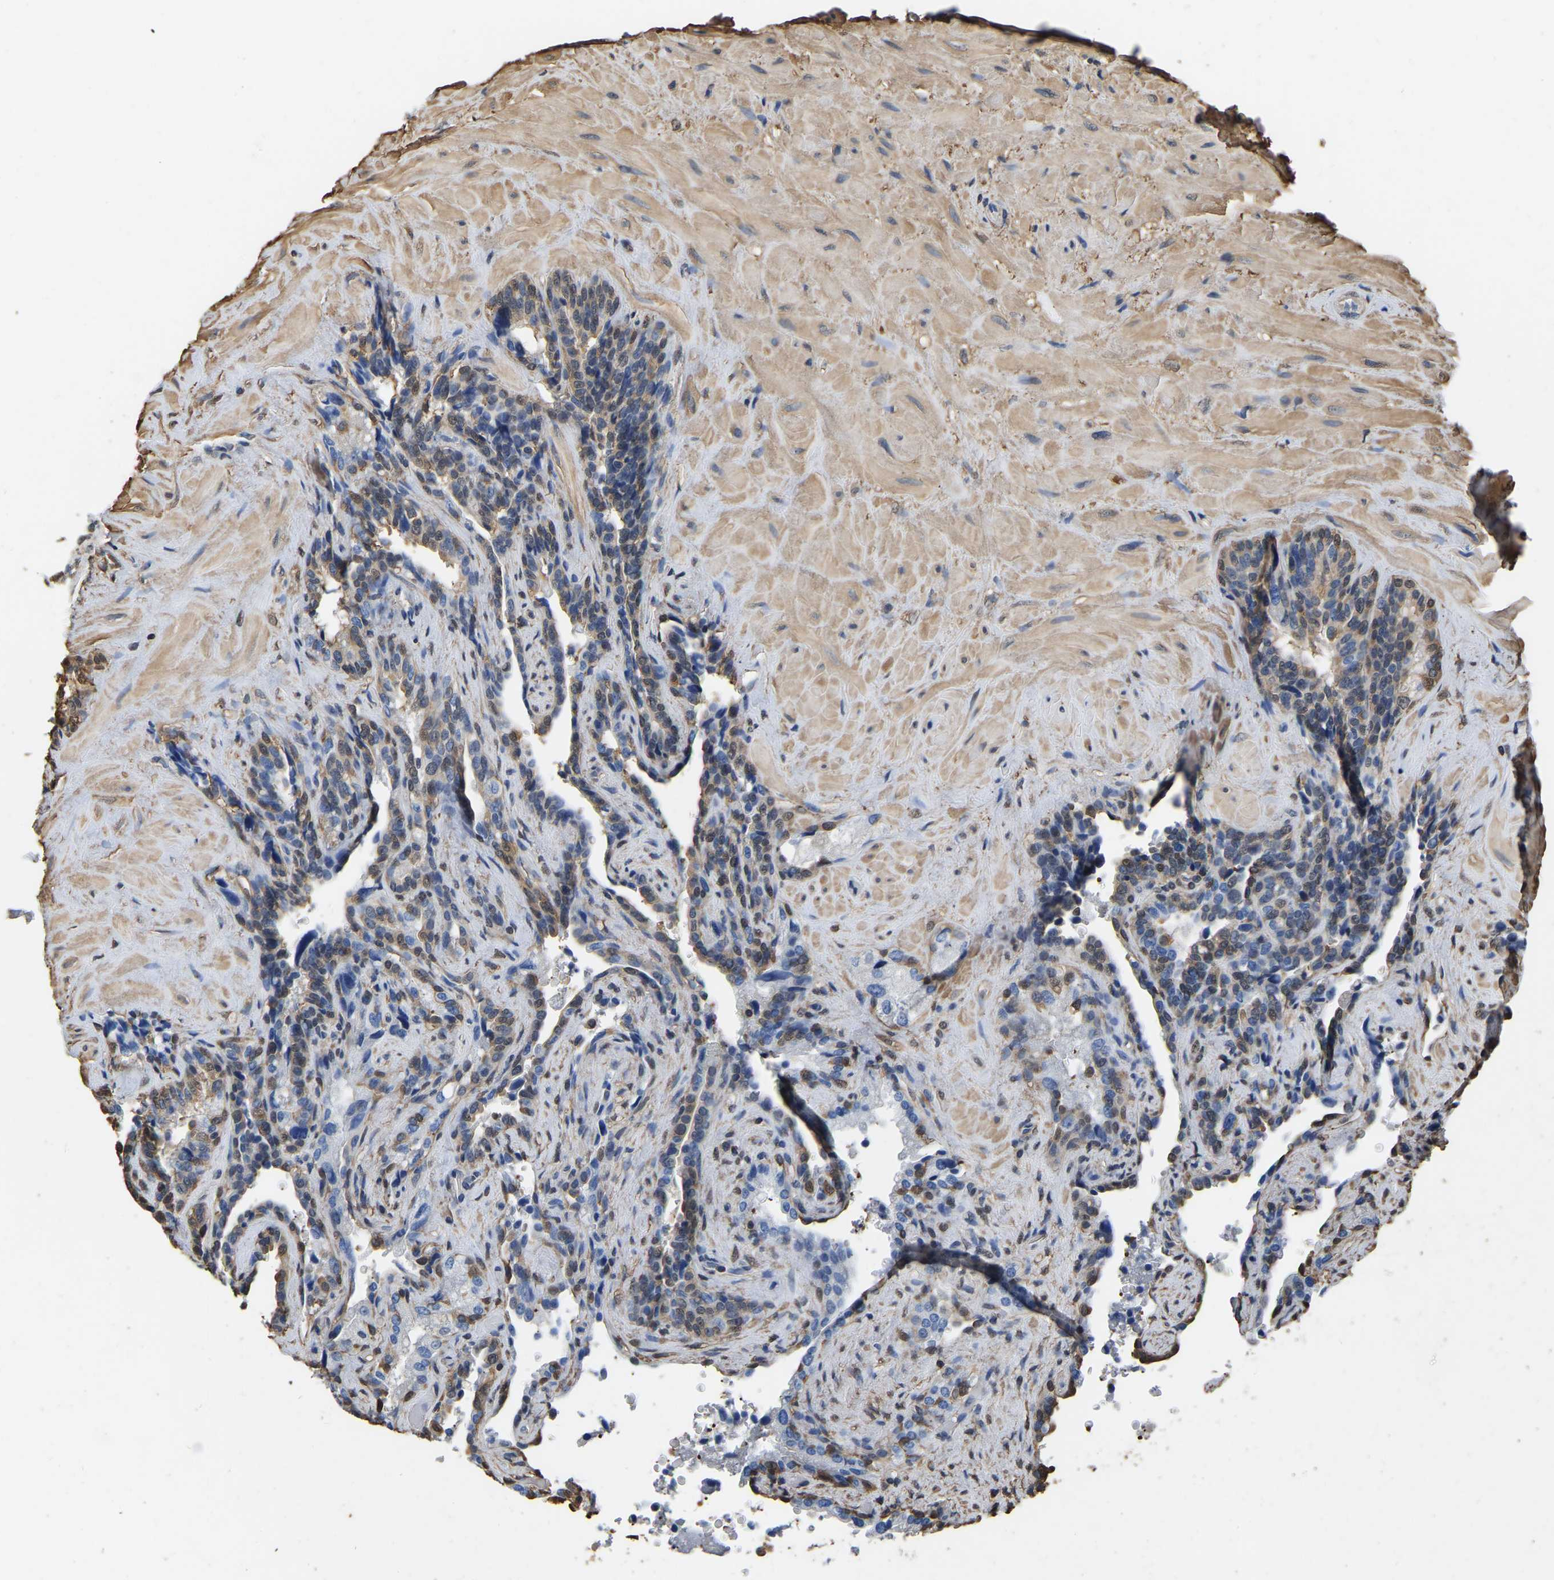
{"staining": {"intensity": "weak", "quantity": "25%-75%", "location": "cytoplasmic/membranous,nuclear"}, "tissue": "seminal vesicle", "cell_type": "Glandular cells", "image_type": "normal", "snomed": [{"axis": "morphology", "description": "Normal tissue, NOS"}, {"axis": "topography", "description": "Seminal veicle"}], "caption": "Immunohistochemical staining of unremarkable seminal vesicle exhibits low levels of weak cytoplasmic/membranous,nuclear expression in approximately 25%-75% of glandular cells.", "gene": "LDHB", "patient": {"sex": "male", "age": 68}}